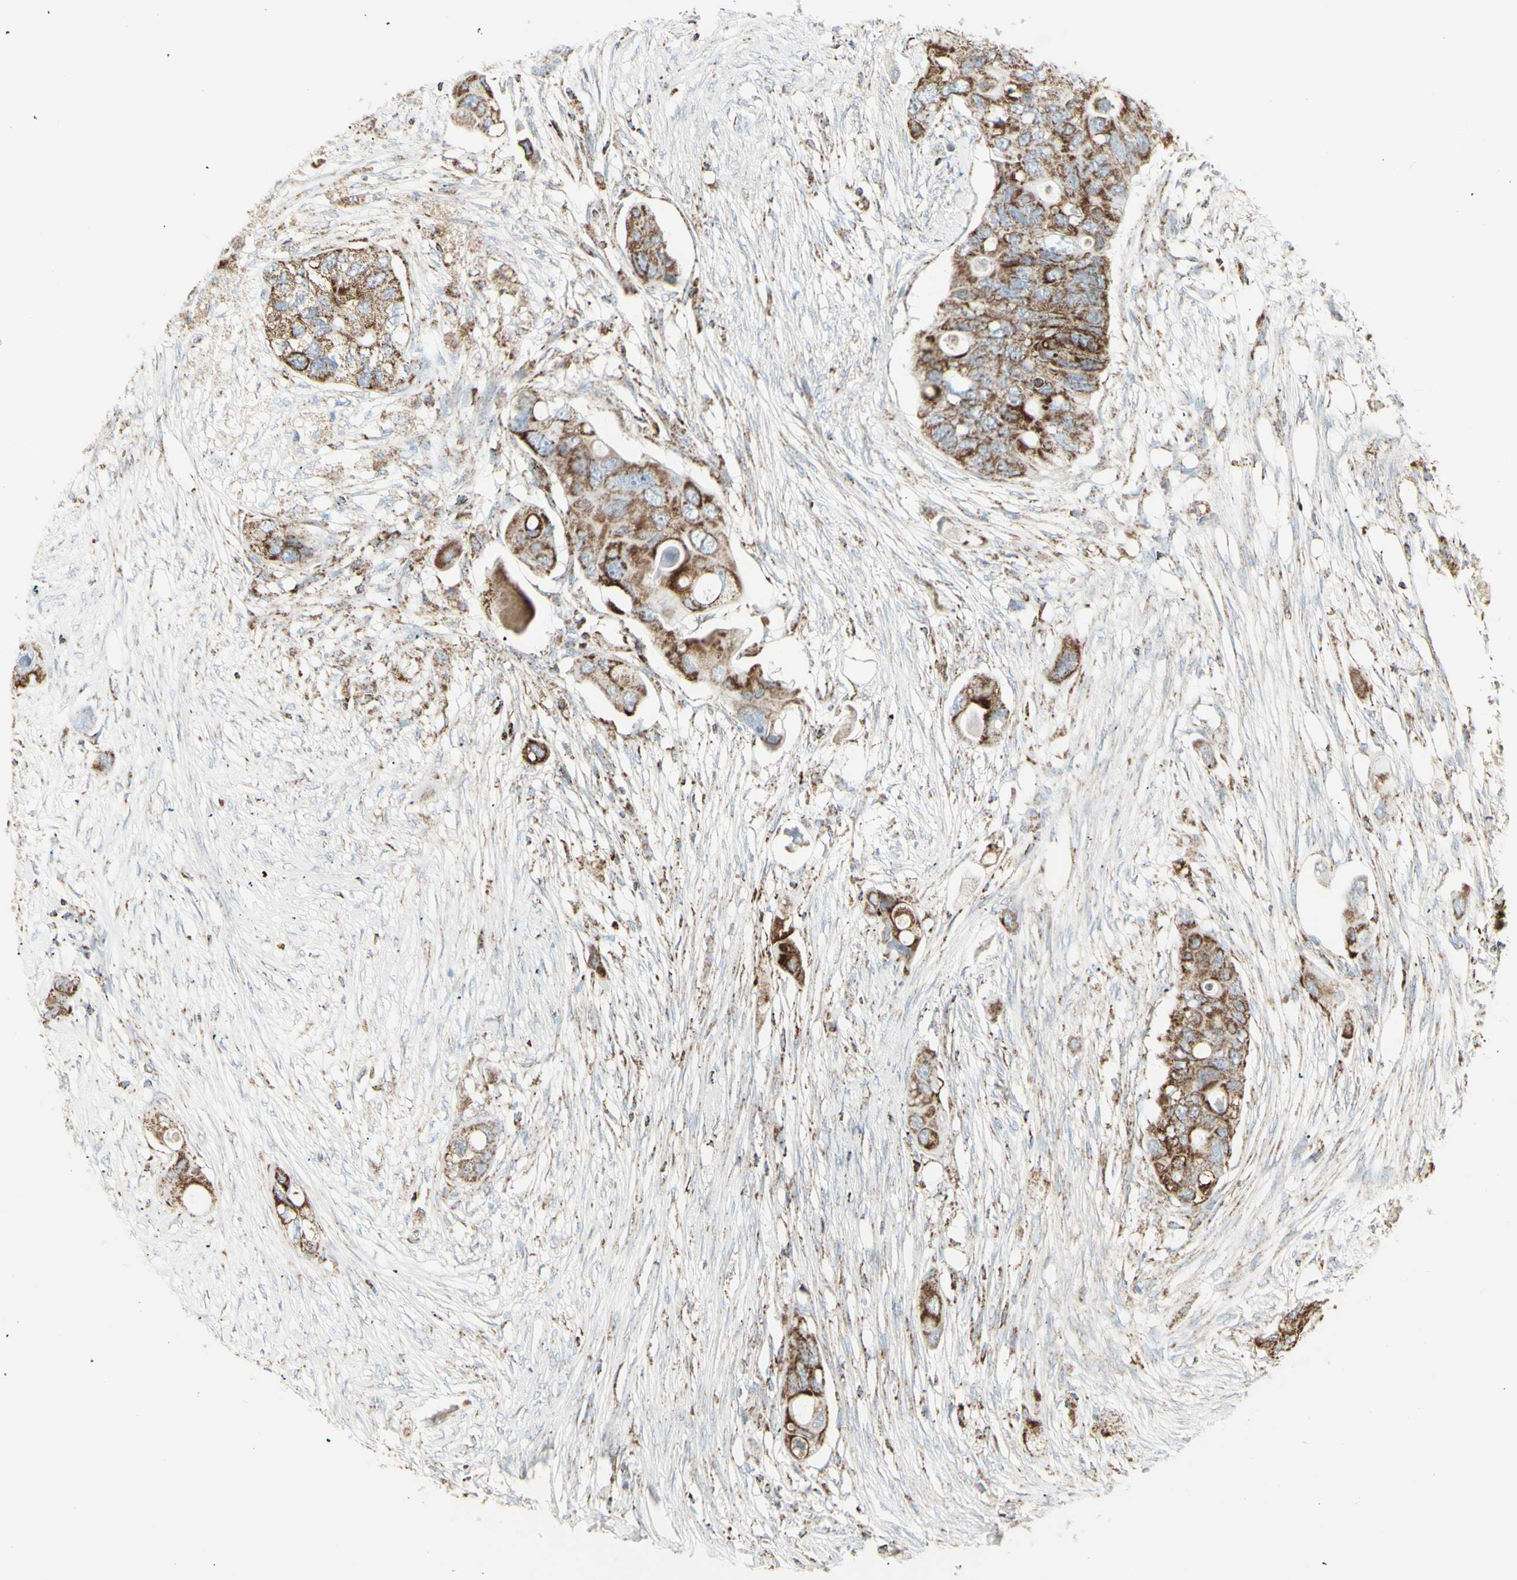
{"staining": {"intensity": "moderate", "quantity": ">75%", "location": "cytoplasmic/membranous"}, "tissue": "colorectal cancer", "cell_type": "Tumor cells", "image_type": "cancer", "snomed": [{"axis": "morphology", "description": "Adenocarcinoma, NOS"}, {"axis": "topography", "description": "Colon"}], "caption": "Immunohistochemical staining of colorectal cancer reveals medium levels of moderate cytoplasmic/membranous positivity in approximately >75% of tumor cells.", "gene": "PLGRKT", "patient": {"sex": "female", "age": 57}}